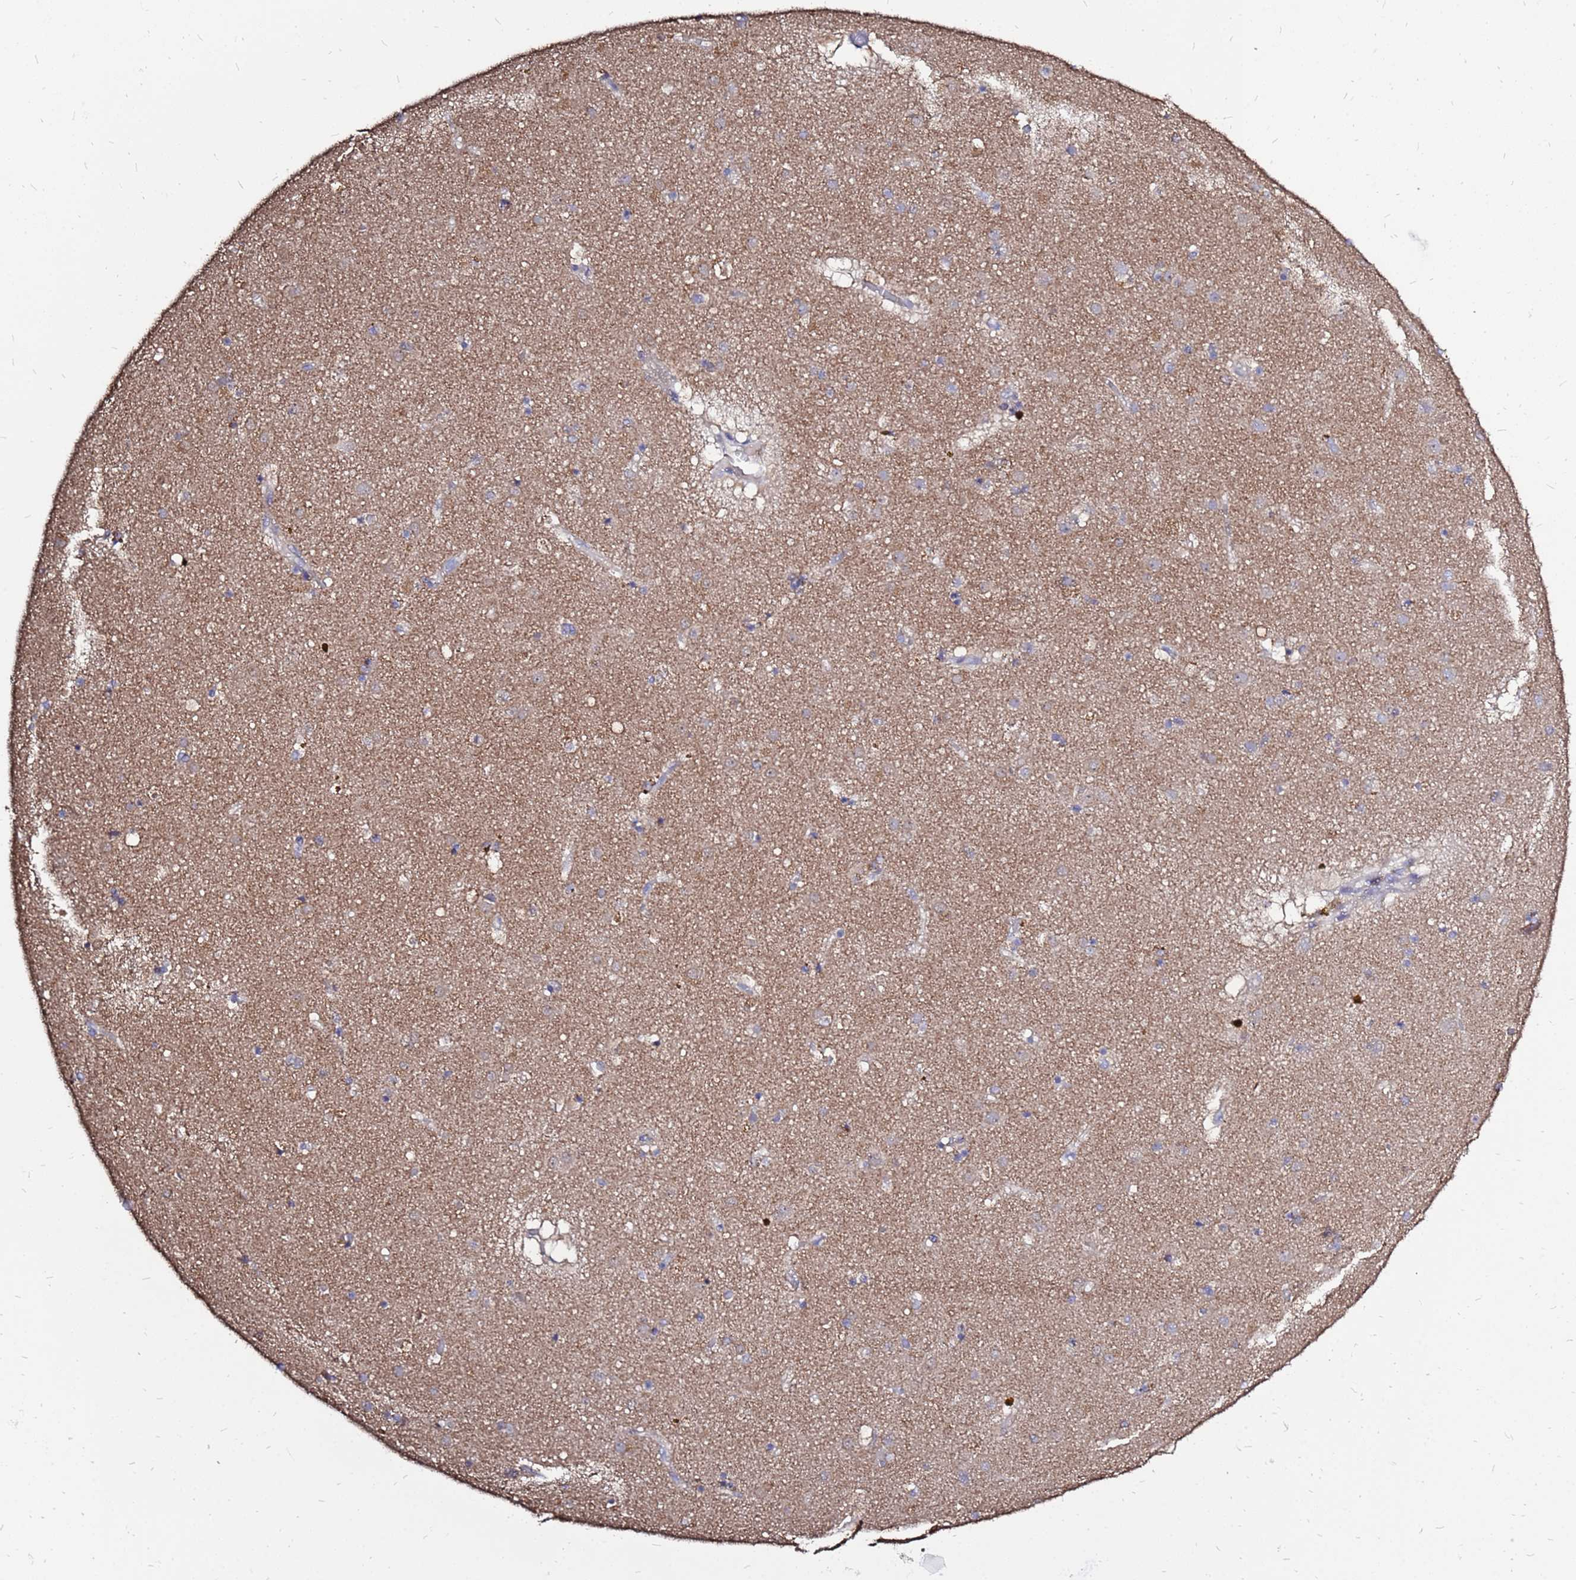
{"staining": {"intensity": "moderate", "quantity": "<25%", "location": "nuclear"}, "tissue": "caudate", "cell_type": "Glial cells", "image_type": "normal", "snomed": [{"axis": "morphology", "description": "Normal tissue, NOS"}, {"axis": "topography", "description": "Lateral ventricle wall"}], "caption": "High-magnification brightfield microscopy of unremarkable caudate stained with DAB (brown) and counterstained with hematoxylin (blue). glial cells exhibit moderate nuclear positivity is appreciated in approximately<25% of cells. The staining is performed using DAB (3,3'-diaminobenzidine) brown chromogen to label protein expression. The nuclei are counter-stained blue using hematoxylin.", "gene": "MOB2", "patient": {"sex": "male", "age": 70}}